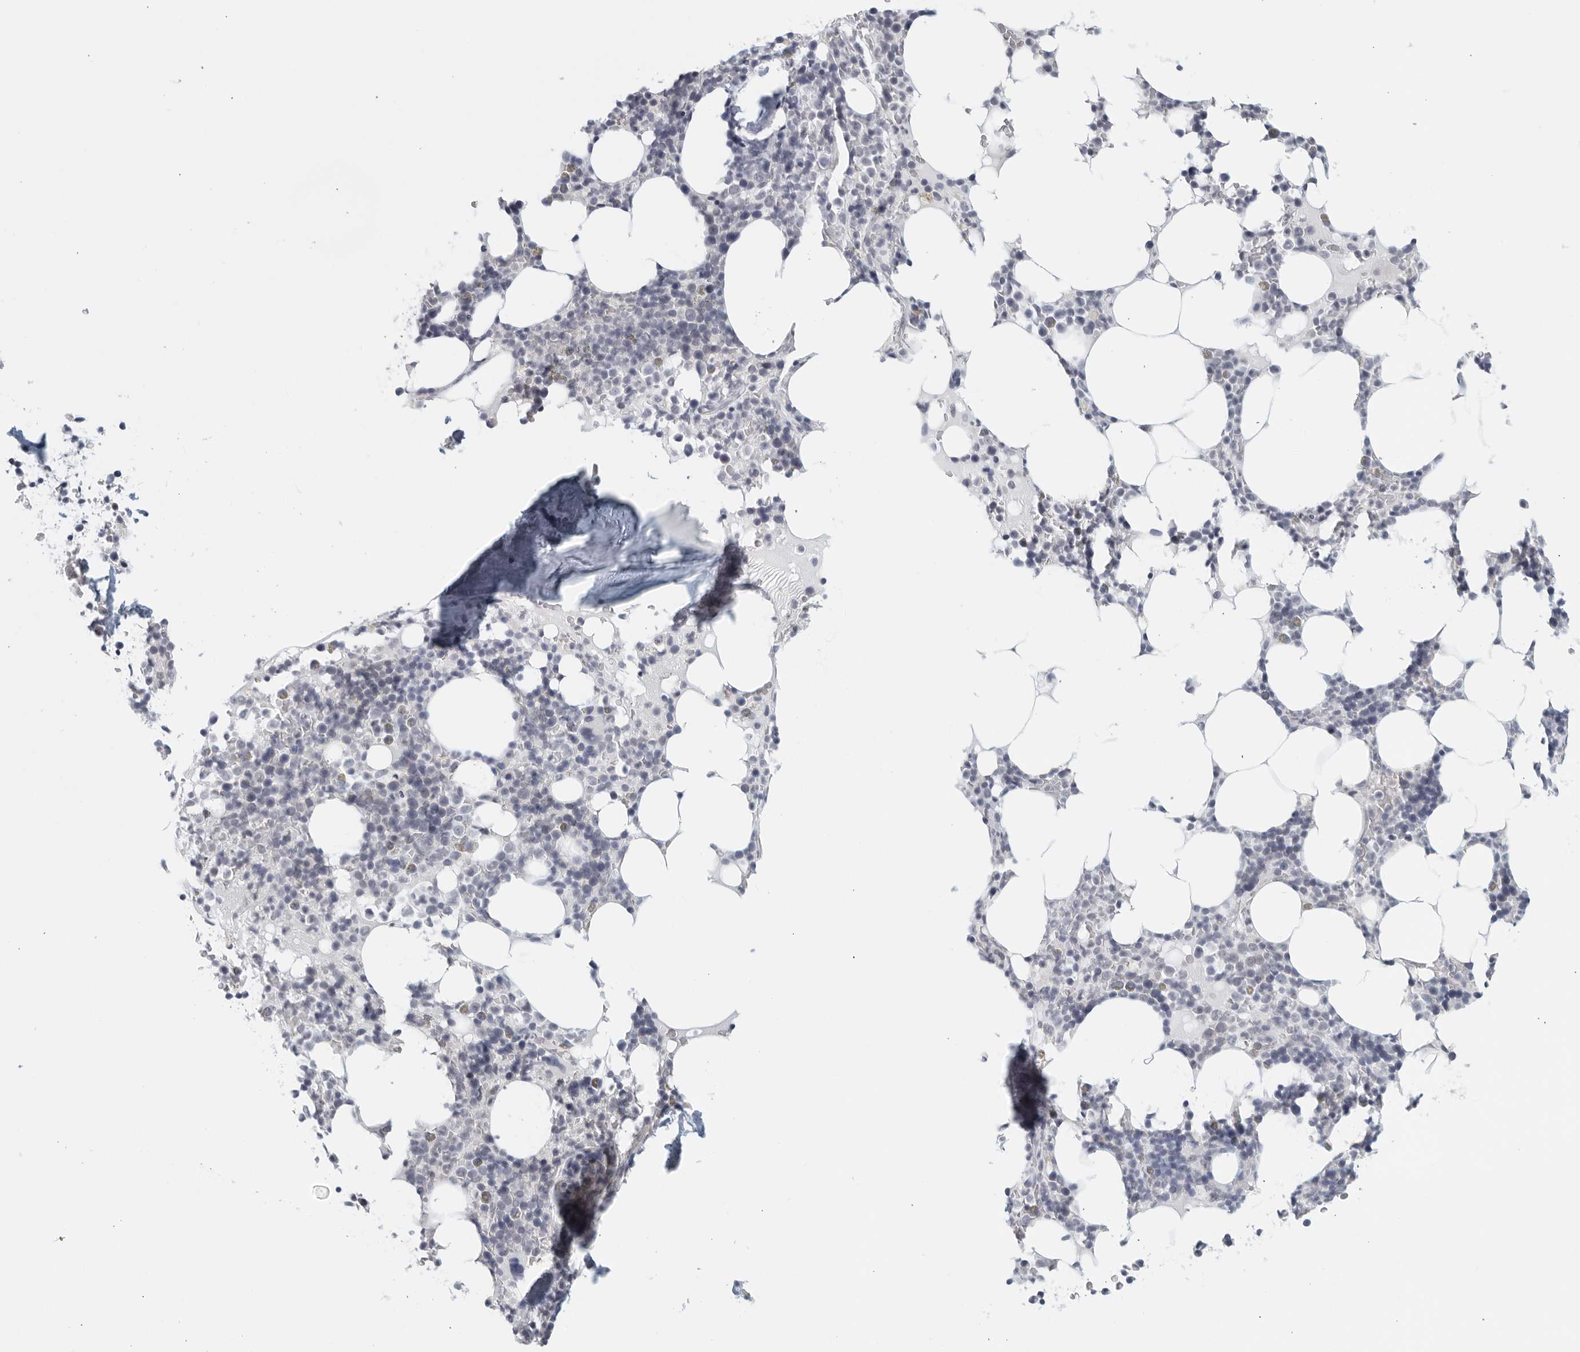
{"staining": {"intensity": "negative", "quantity": "none", "location": "none"}, "tissue": "bone marrow", "cell_type": "Hematopoietic cells", "image_type": "normal", "snomed": [{"axis": "morphology", "description": "Normal tissue, NOS"}, {"axis": "topography", "description": "Bone marrow"}], "caption": "Human bone marrow stained for a protein using immunohistochemistry shows no positivity in hematopoietic cells.", "gene": "MATN1", "patient": {"sex": "male", "age": 58}}